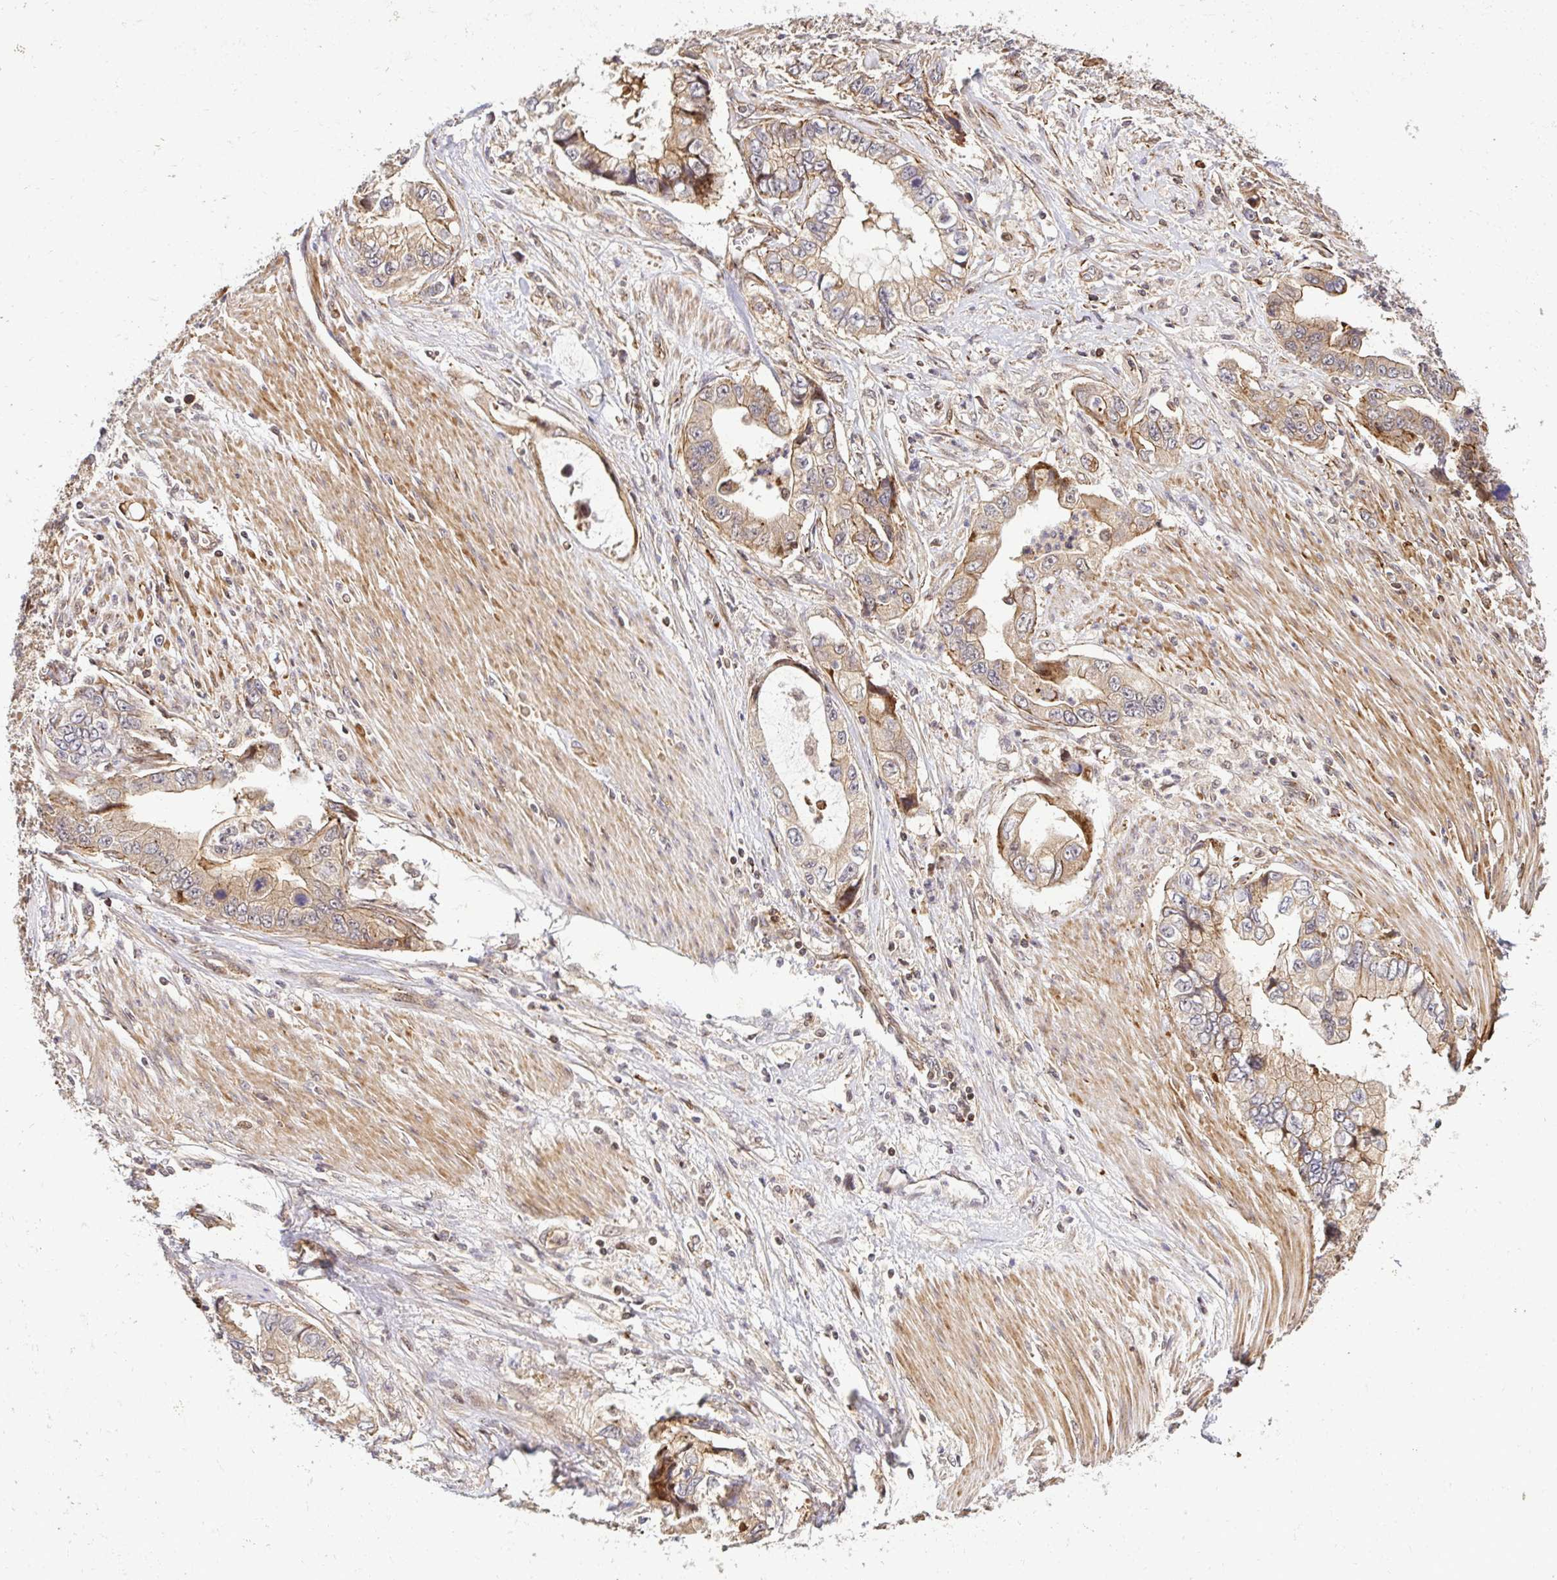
{"staining": {"intensity": "moderate", "quantity": "<25%", "location": "cytoplasmic/membranous,nuclear"}, "tissue": "stomach cancer", "cell_type": "Tumor cells", "image_type": "cancer", "snomed": [{"axis": "morphology", "description": "Adenocarcinoma, NOS"}, {"axis": "topography", "description": "Pancreas"}, {"axis": "topography", "description": "Stomach, upper"}], "caption": "A brown stain labels moderate cytoplasmic/membranous and nuclear staining of a protein in human stomach cancer tumor cells.", "gene": "PSMA4", "patient": {"sex": "male", "age": 77}}